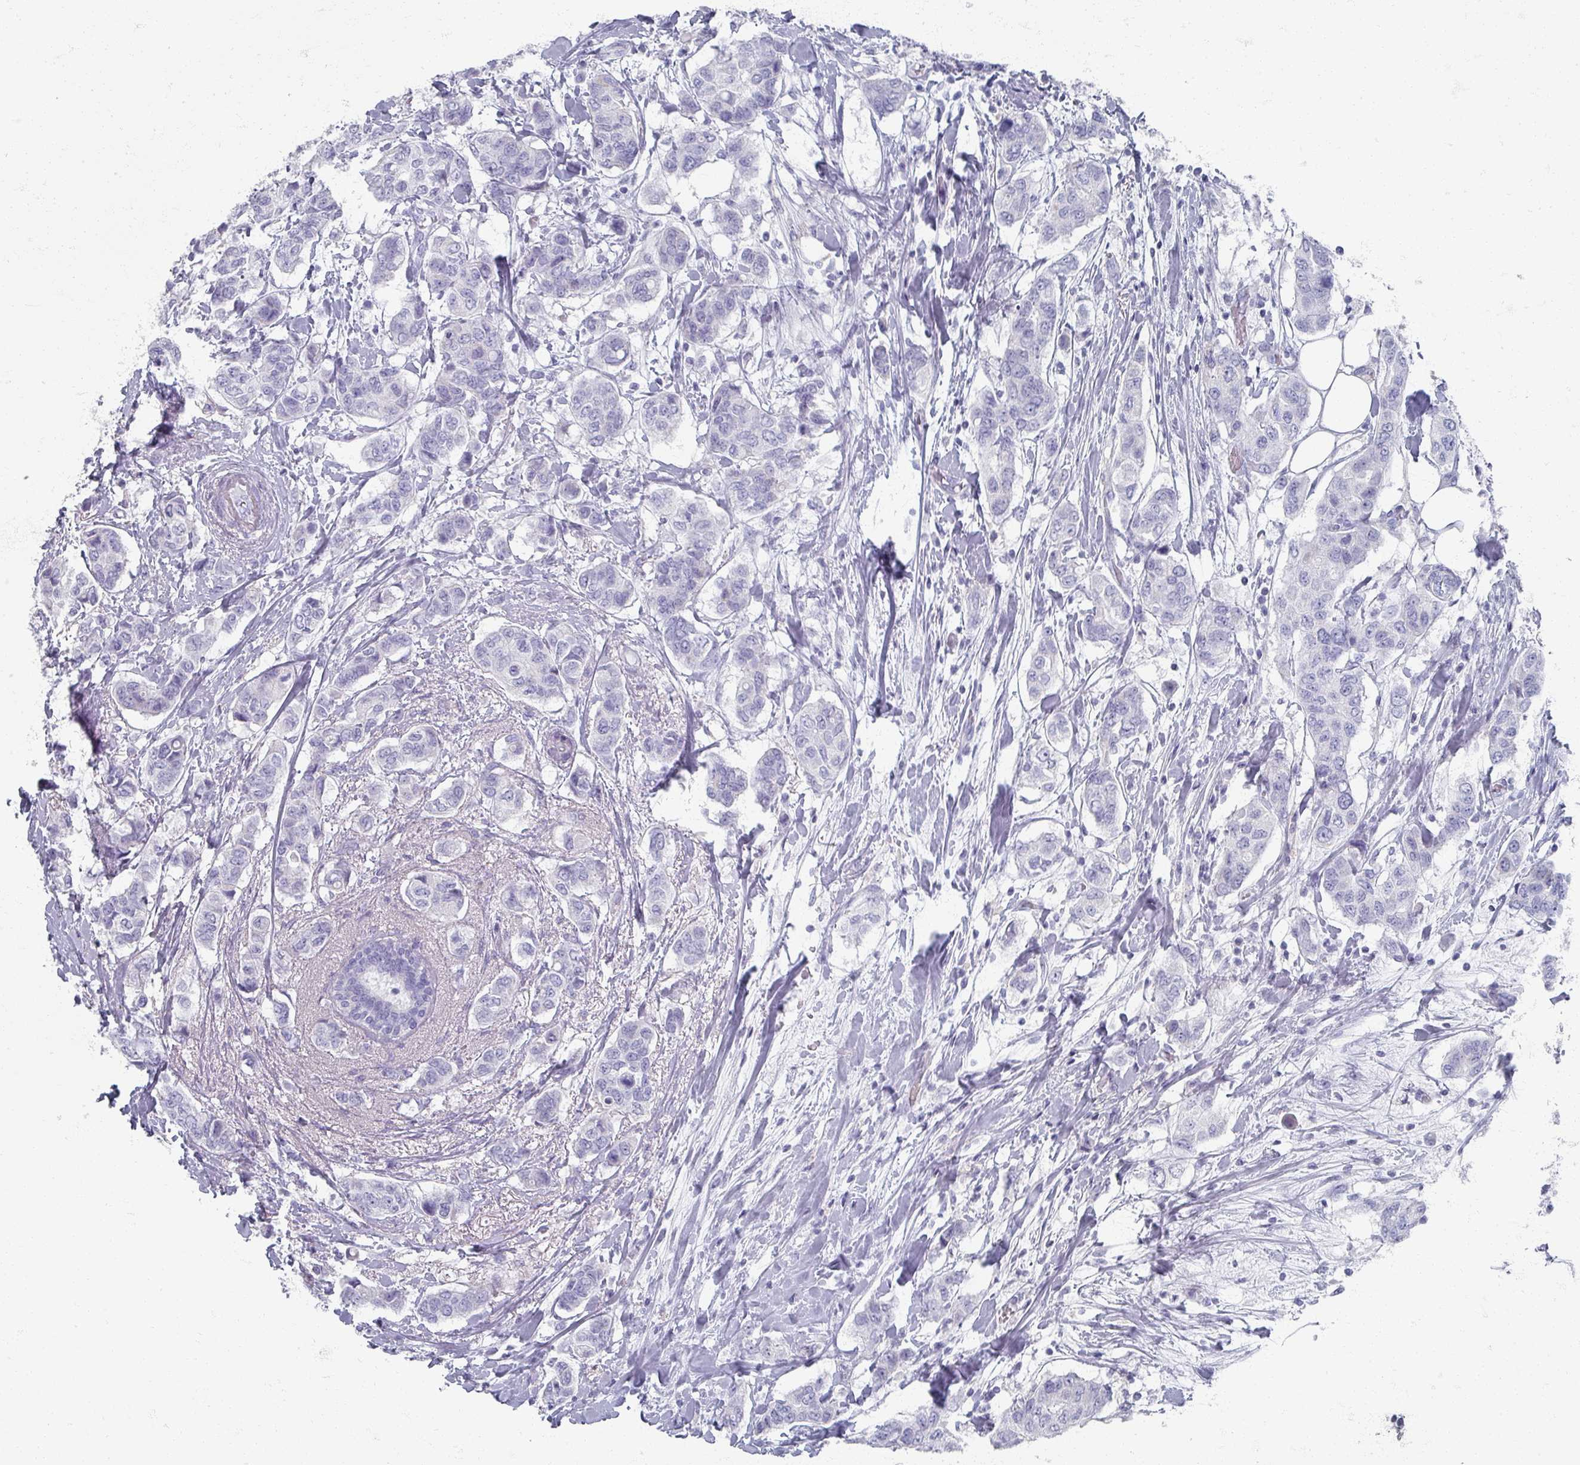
{"staining": {"intensity": "negative", "quantity": "none", "location": "none"}, "tissue": "breast cancer", "cell_type": "Tumor cells", "image_type": "cancer", "snomed": [{"axis": "morphology", "description": "Lobular carcinoma"}, {"axis": "topography", "description": "Breast"}], "caption": "Immunohistochemistry (IHC) of human breast cancer (lobular carcinoma) exhibits no expression in tumor cells. The staining is performed using DAB (3,3'-diaminobenzidine) brown chromogen with nuclei counter-stained in using hematoxylin.", "gene": "OMG", "patient": {"sex": "female", "age": 51}}